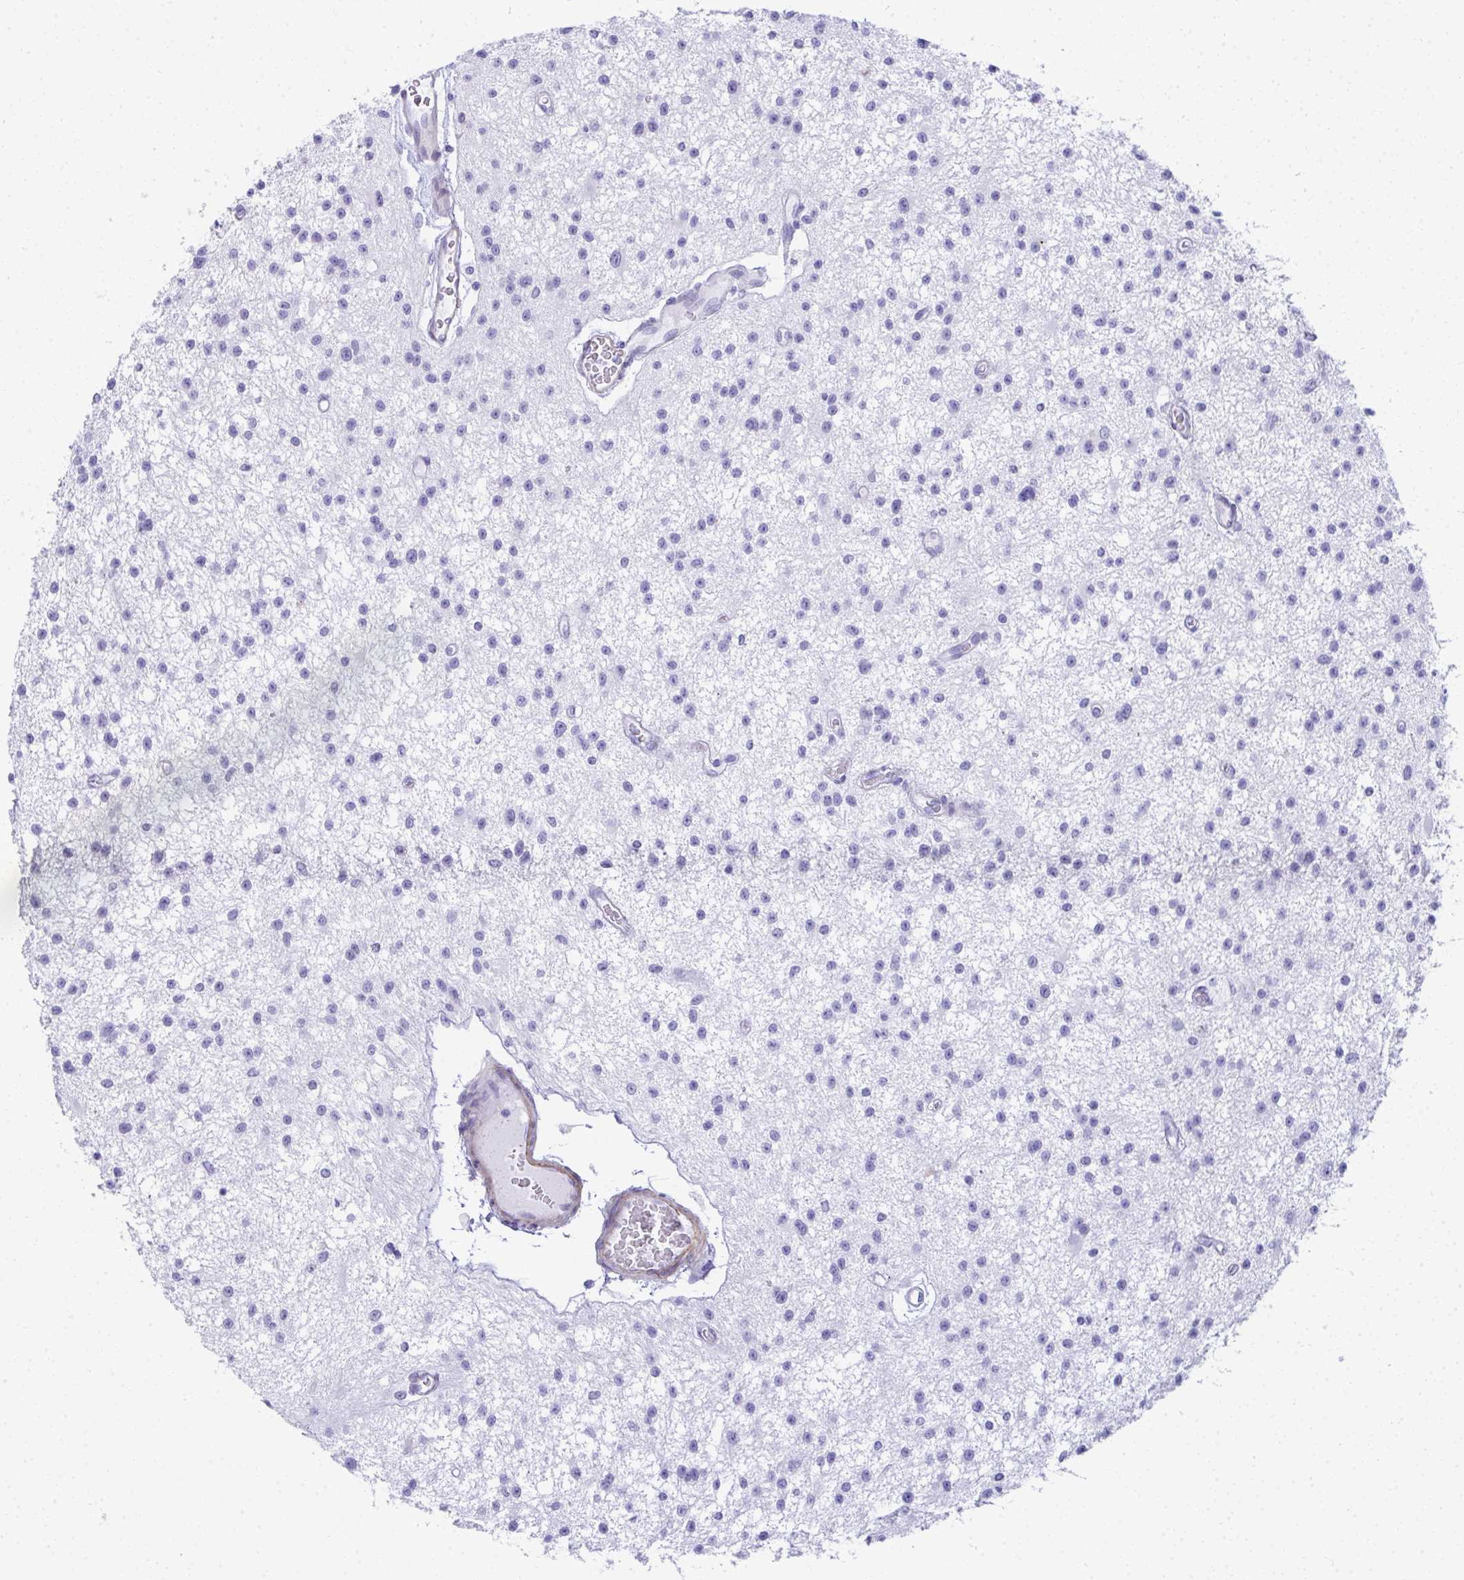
{"staining": {"intensity": "negative", "quantity": "none", "location": "none"}, "tissue": "glioma", "cell_type": "Tumor cells", "image_type": "cancer", "snomed": [{"axis": "morphology", "description": "Glioma, malignant, Low grade"}, {"axis": "topography", "description": "Brain"}], "caption": "Immunohistochemical staining of glioma shows no significant positivity in tumor cells. (Brightfield microscopy of DAB (3,3'-diaminobenzidine) immunohistochemistry at high magnification).", "gene": "PUS7L", "patient": {"sex": "male", "age": 43}}